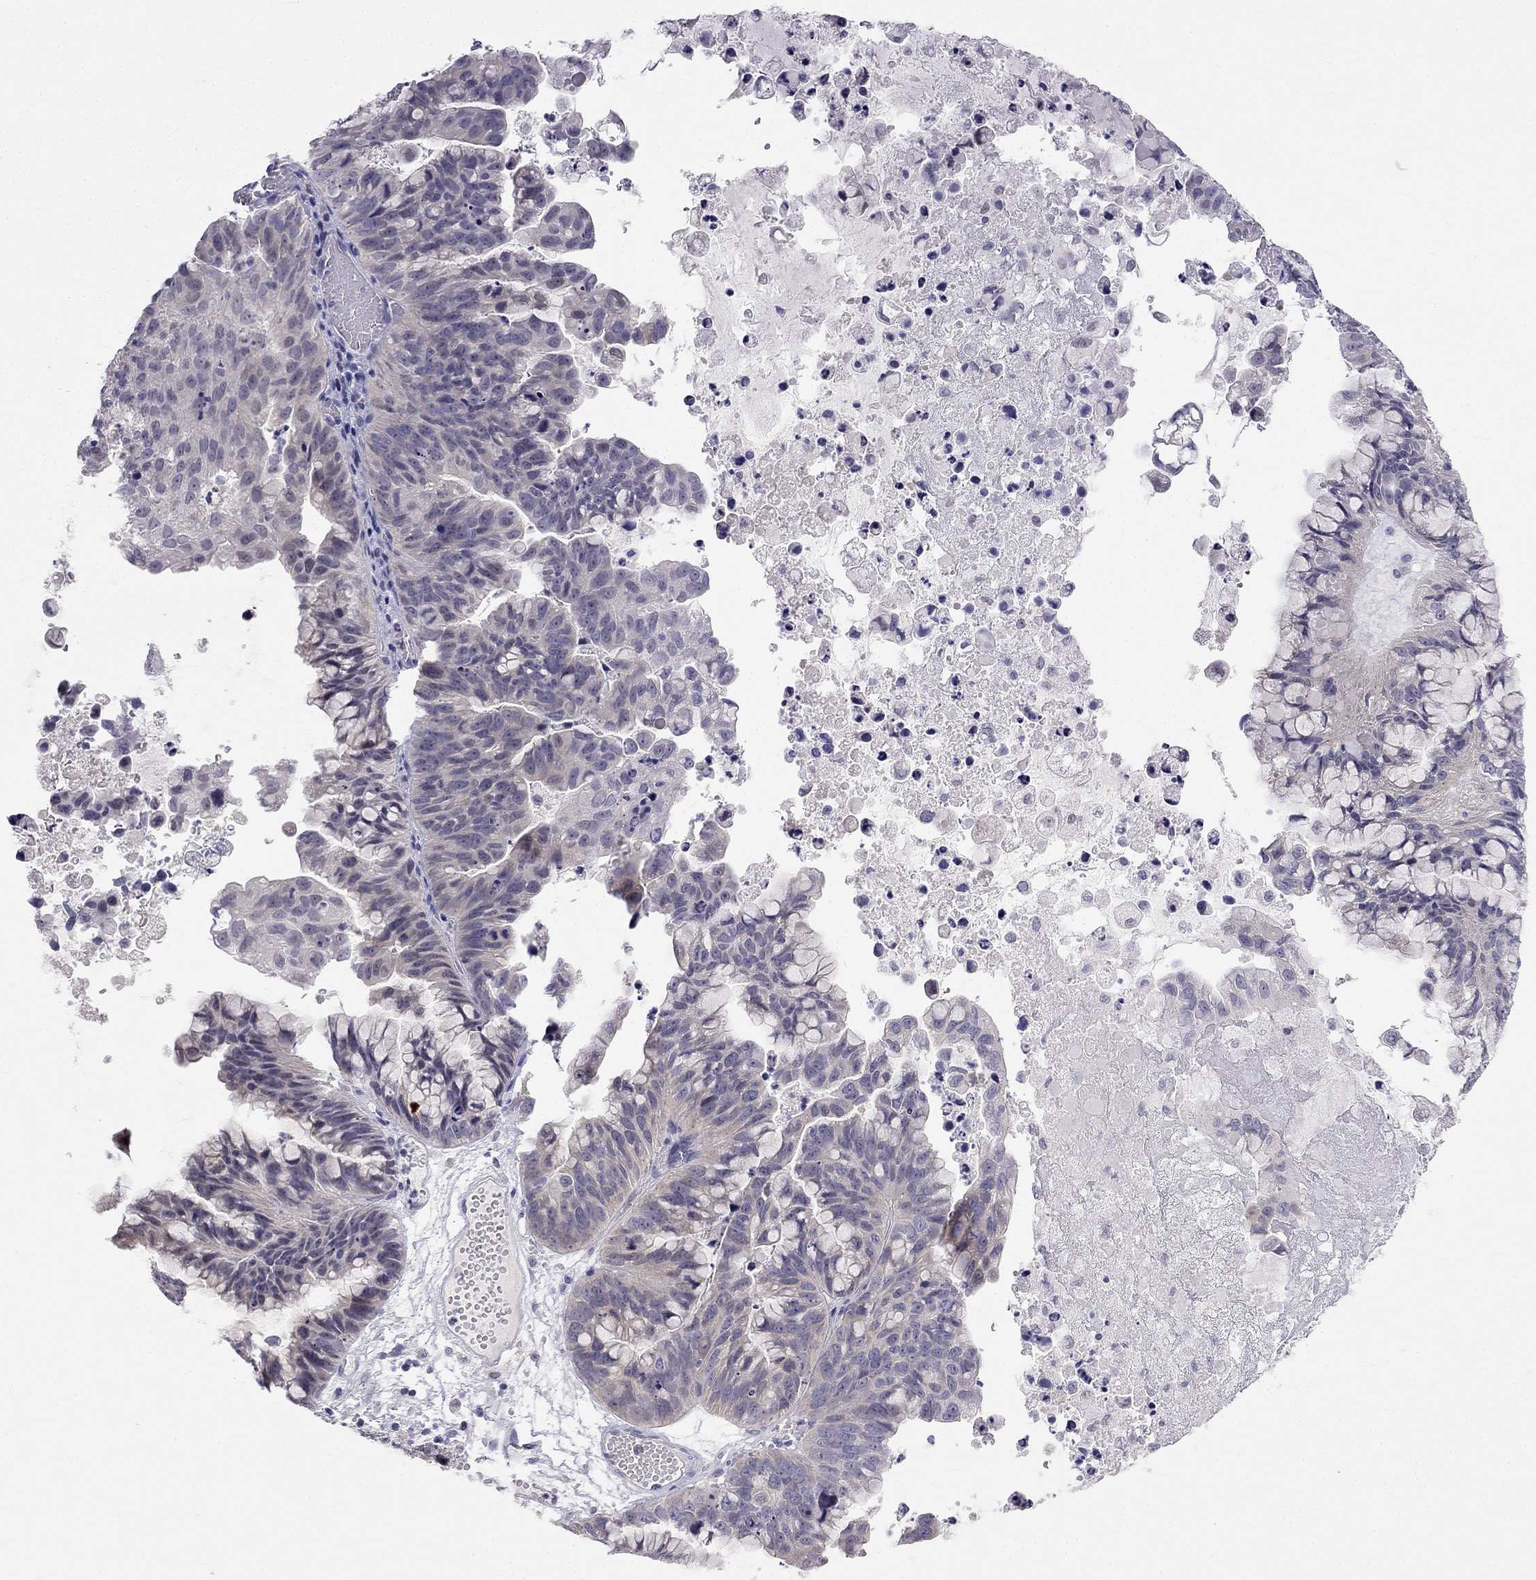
{"staining": {"intensity": "negative", "quantity": "none", "location": "none"}, "tissue": "ovarian cancer", "cell_type": "Tumor cells", "image_type": "cancer", "snomed": [{"axis": "morphology", "description": "Cystadenocarcinoma, mucinous, NOS"}, {"axis": "topography", "description": "Ovary"}], "caption": "The IHC histopathology image has no significant expression in tumor cells of ovarian cancer tissue. Brightfield microscopy of immunohistochemistry (IHC) stained with DAB (brown) and hematoxylin (blue), captured at high magnification.", "gene": "C16orf89", "patient": {"sex": "female", "age": 76}}